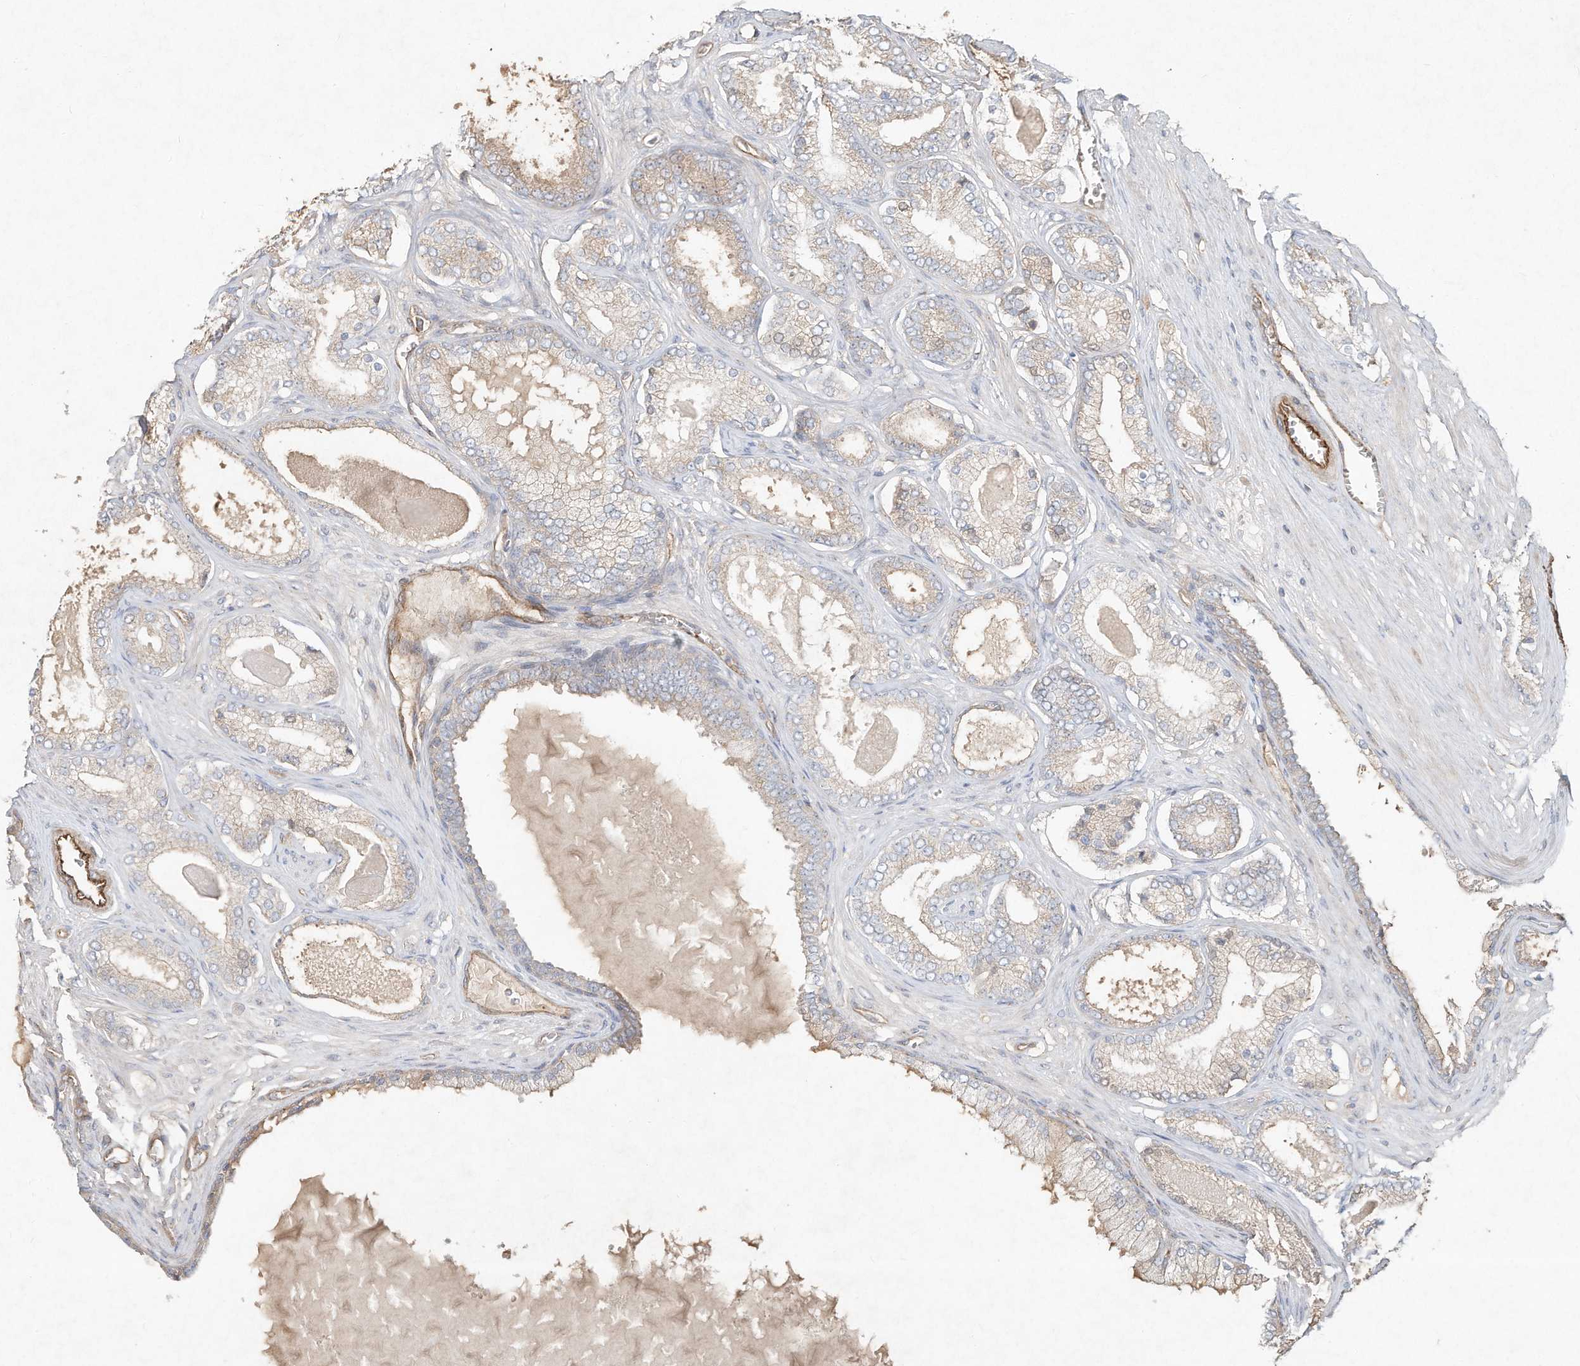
{"staining": {"intensity": "weak", "quantity": "25%-75%", "location": "cytoplasmic/membranous"}, "tissue": "prostate cancer", "cell_type": "Tumor cells", "image_type": "cancer", "snomed": [{"axis": "morphology", "description": "Adenocarcinoma, Low grade"}, {"axis": "topography", "description": "Prostate"}], "caption": "An immunohistochemistry (IHC) image of neoplastic tissue is shown. Protein staining in brown shows weak cytoplasmic/membranous positivity in prostate low-grade adenocarcinoma within tumor cells.", "gene": "HTR5A", "patient": {"sex": "male", "age": 70}}